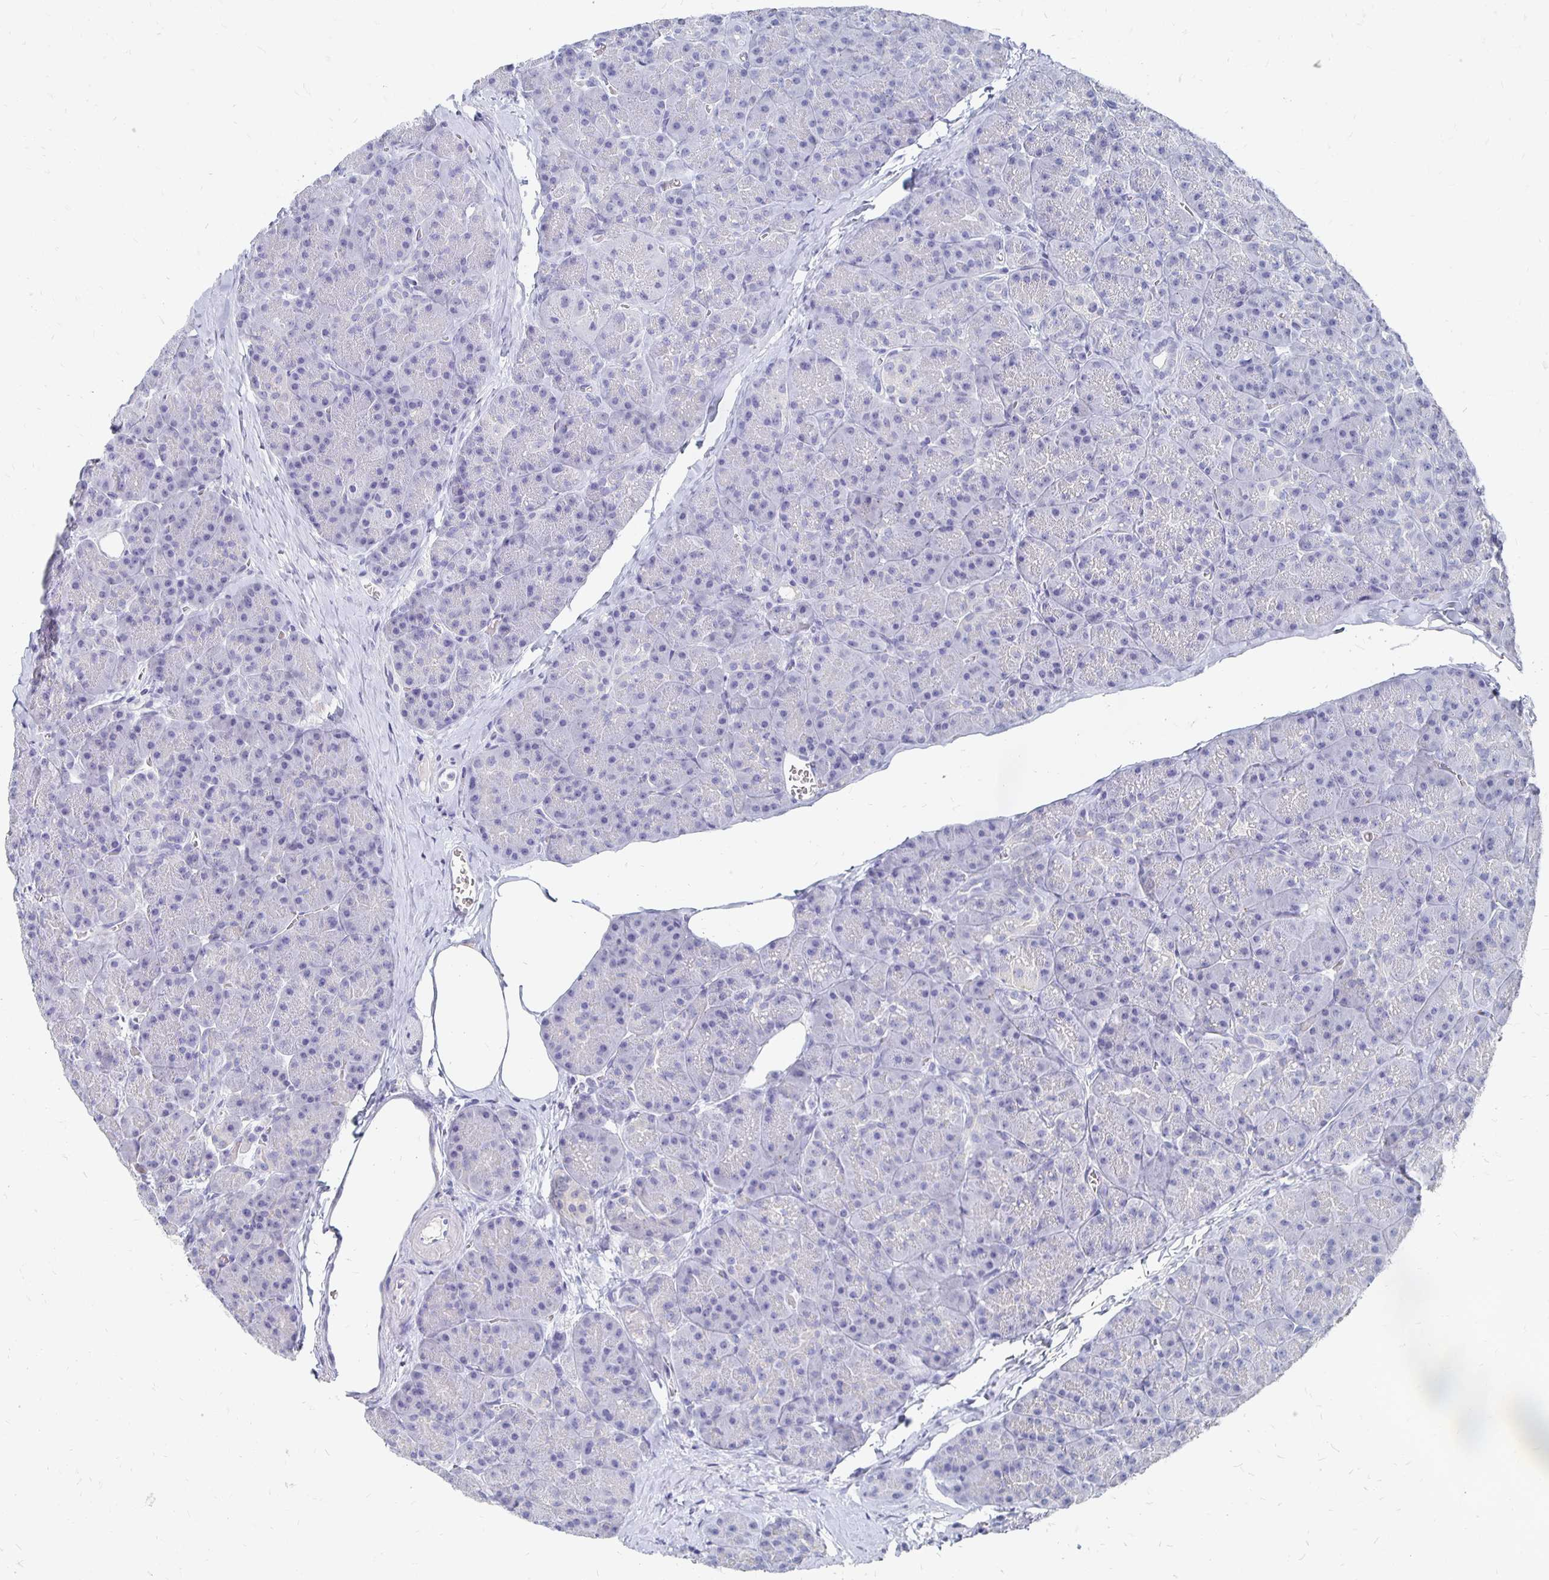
{"staining": {"intensity": "negative", "quantity": "none", "location": "none"}, "tissue": "pancreas", "cell_type": "Exocrine glandular cells", "image_type": "normal", "snomed": [{"axis": "morphology", "description": "Normal tissue, NOS"}, {"axis": "topography", "description": "Pancreas"}], "caption": "A histopathology image of human pancreas is negative for staining in exocrine glandular cells. (DAB (3,3'-diaminobenzidine) immunohistochemistry (IHC), high magnification).", "gene": "FKRP", "patient": {"sex": "male", "age": 57}}